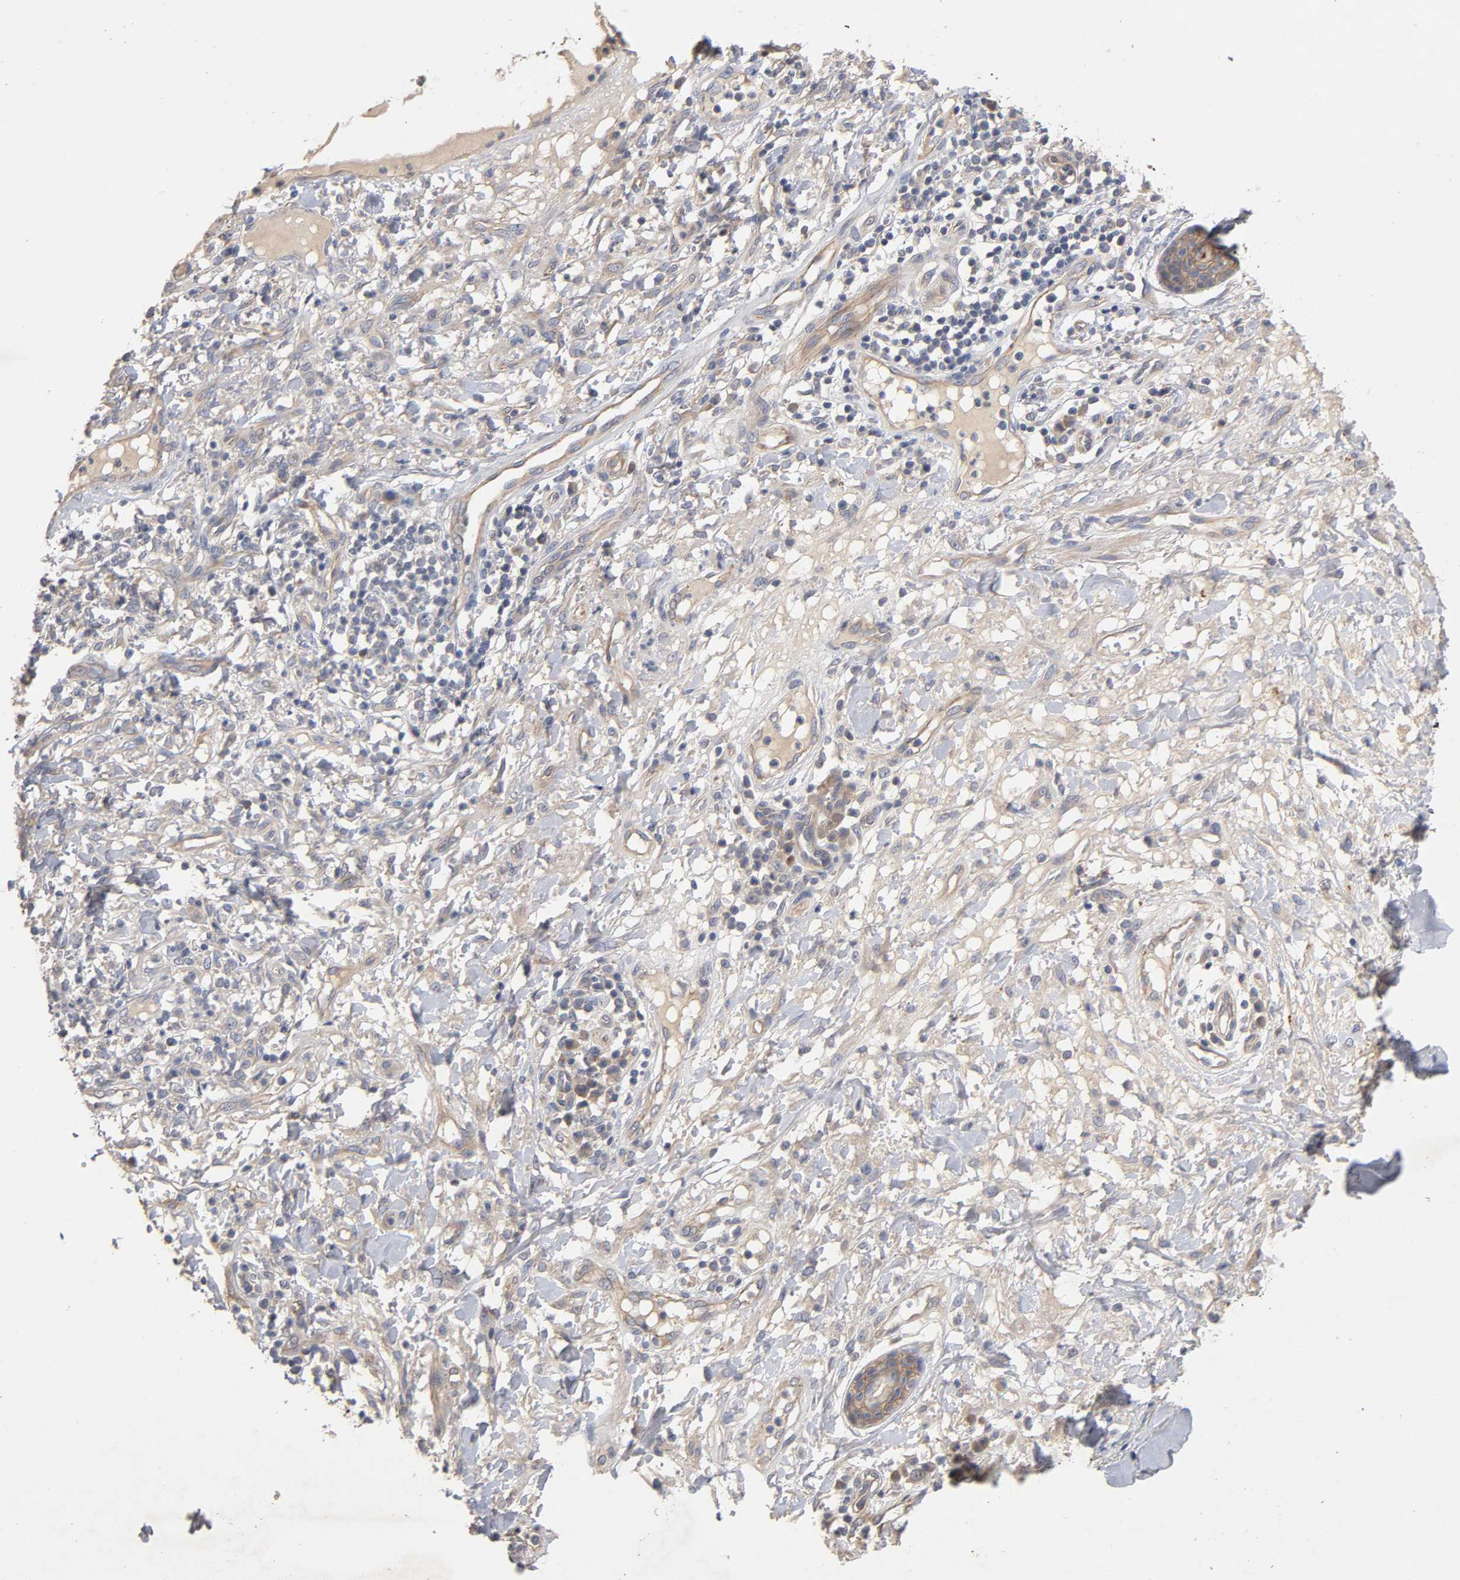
{"staining": {"intensity": "moderate", "quantity": ">75%", "location": "cytoplasmic/membranous"}, "tissue": "skin cancer", "cell_type": "Tumor cells", "image_type": "cancer", "snomed": [{"axis": "morphology", "description": "Squamous cell carcinoma, NOS"}, {"axis": "topography", "description": "Skin"}], "caption": "Immunohistochemistry staining of skin cancer, which demonstrates medium levels of moderate cytoplasmic/membranous staining in about >75% of tumor cells indicating moderate cytoplasmic/membranous protein expression. The staining was performed using DAB (brown) for protein detection and nuclei were counterstained in hematoxylin (blue).", "gene": "PDZD11", "patient": {"sex": "female", "age": 78}}